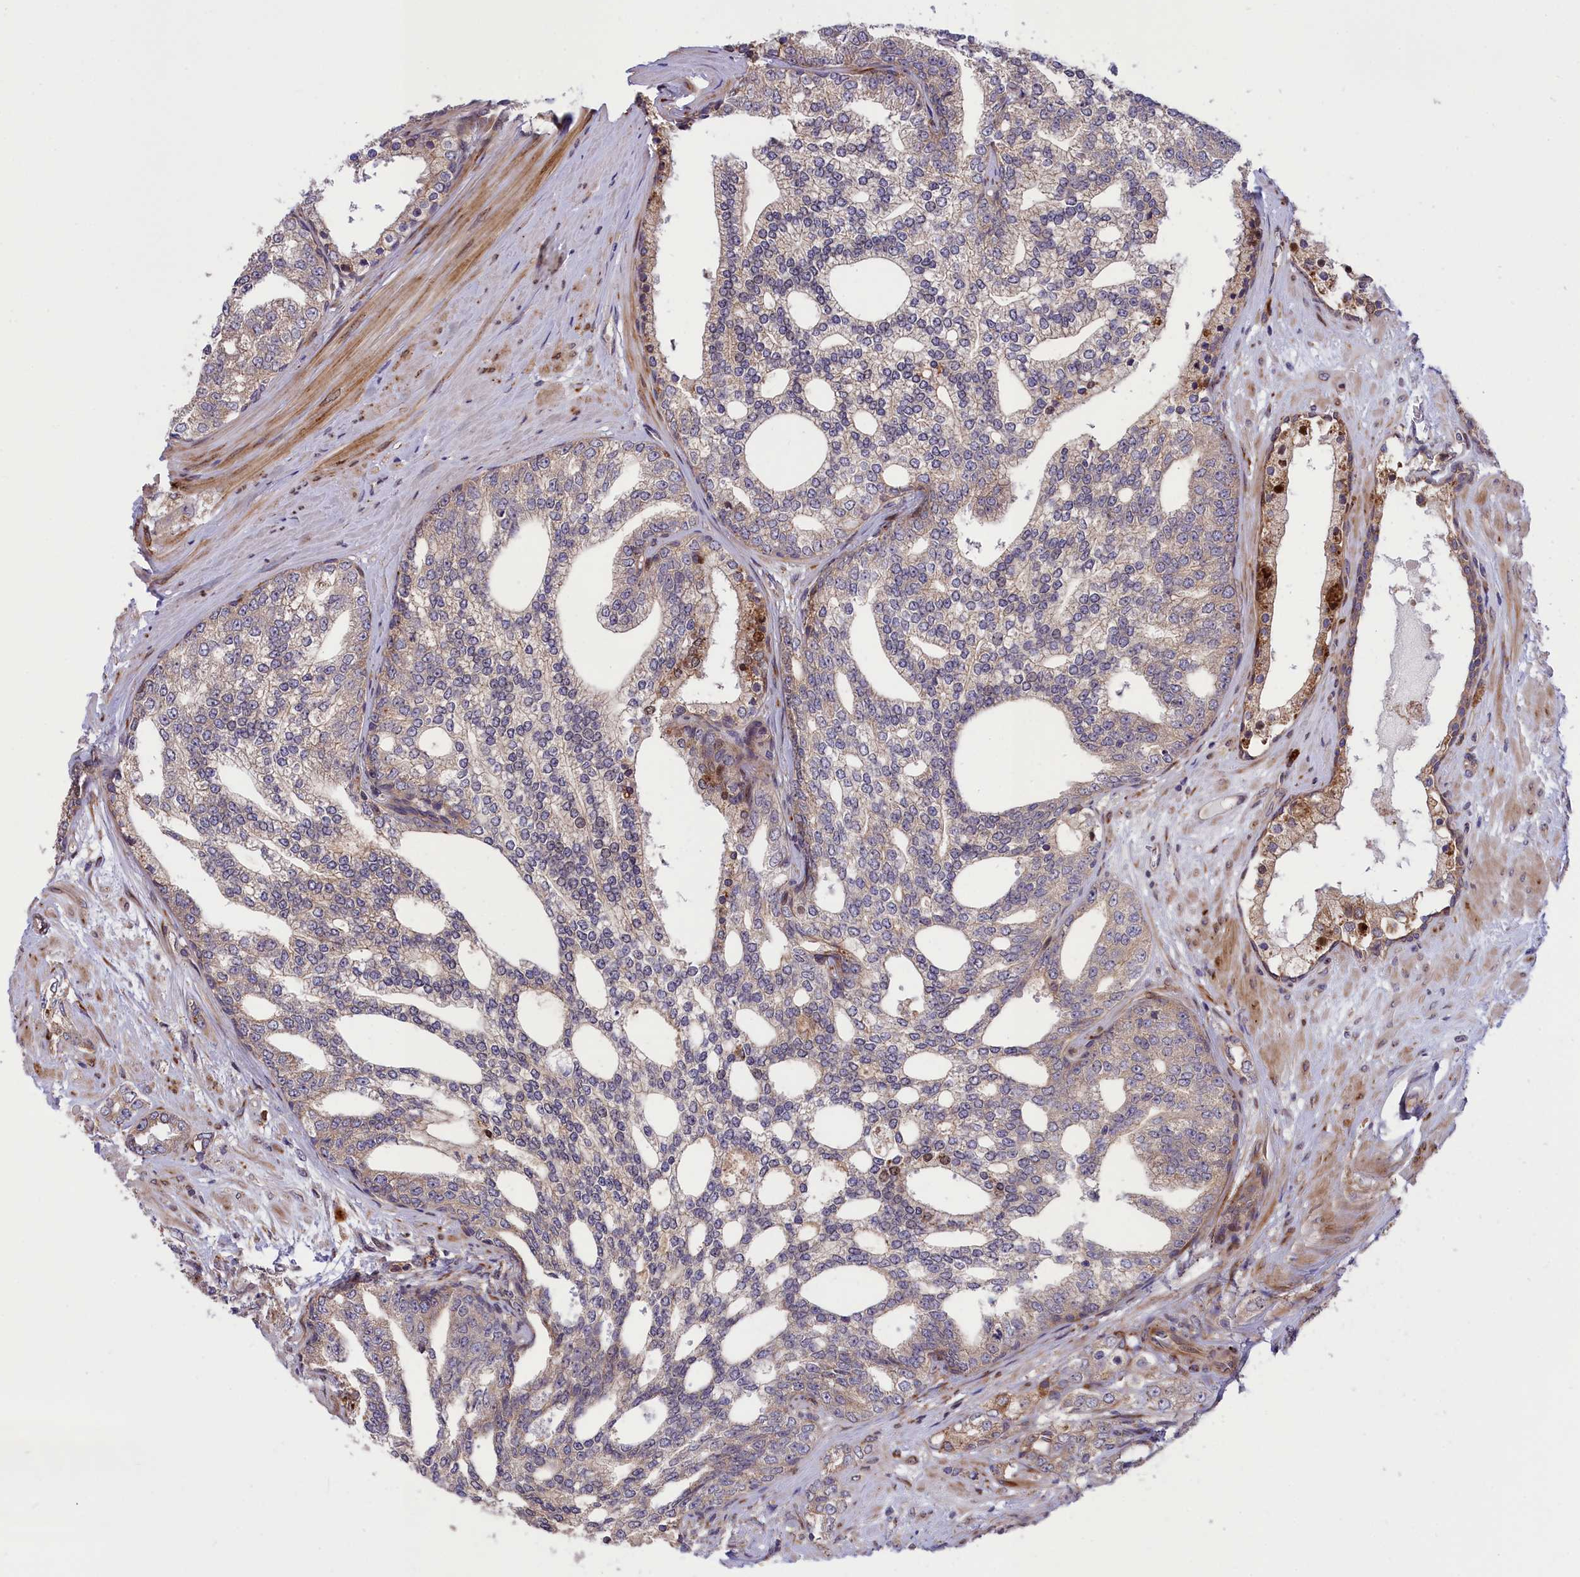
{"staining": {"intensity": "moderate", "quantity": "<25%", "location": "nuclear"}, "tissue": "prostate cancer", "cell_type": "Tumor cells", "image_type": "cancer", "snomed": [{"axis": "morphology", "description": "Adenocarcinoma, High grade"}, {"axis": "topography", "description": "Prostate"}], "caption": "Tumor cells demonstrate low levels of moderate nuclear positivity in about <25% of cells in human adenocarcinoma (high-grade) (prostate).", "gene": "DDX60L", "patient": {"sex": "male", "age": 64}}